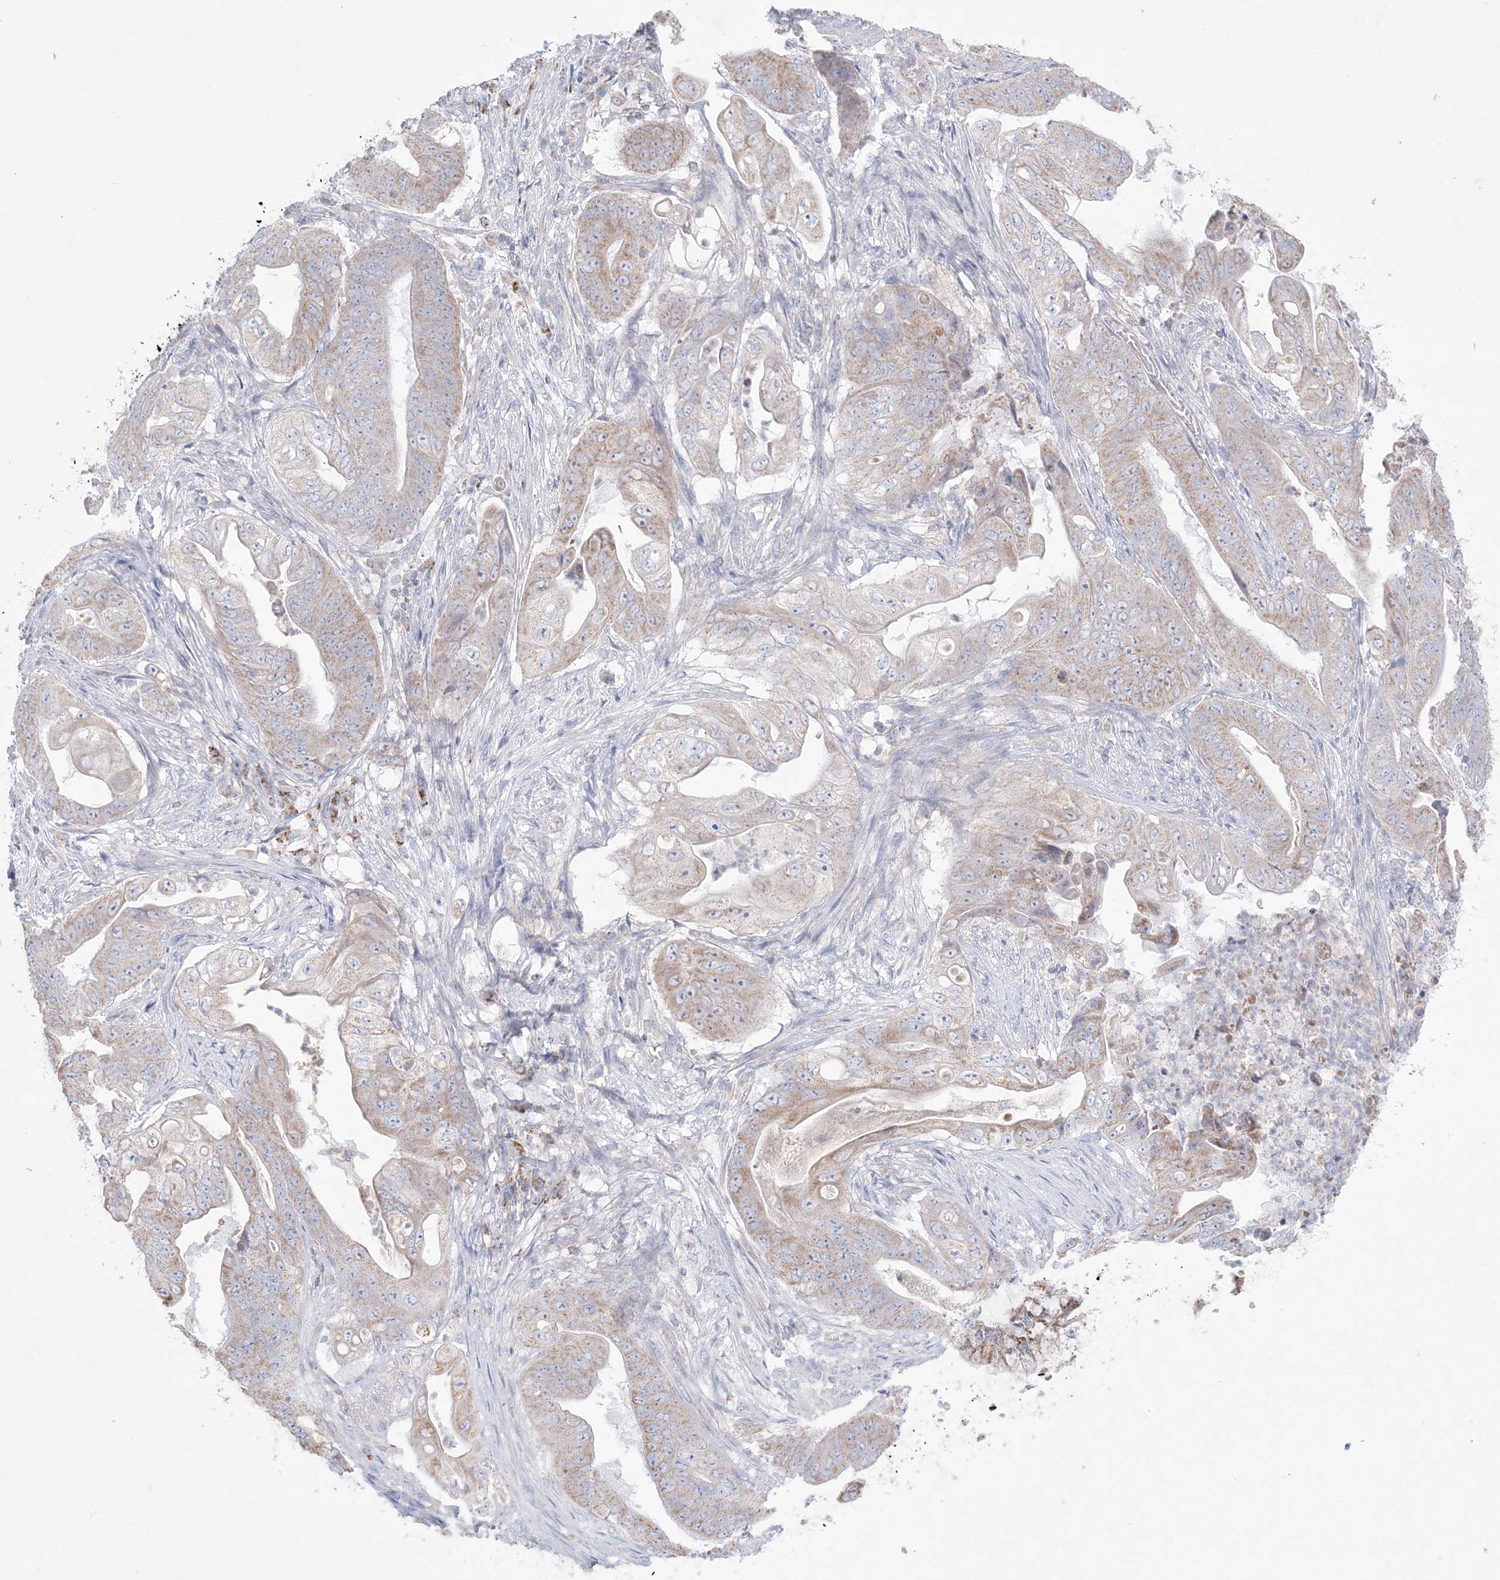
{"staining": {"intensity": "moderate", "quantity": "25%-75%", "location": "cytoplasmic/membranous"}, "tissue": "stomach cancer", "cell_type": "Tumor cells", "image_type": "cancer", "snomed": [{"axis": "morphology", "description": "Adenocarcinoma, NOS"}, {"axis": "topography", "description": "Stomach"}], "caption": "Tumor cells display medium levels of moderate cytoplasmic/membranous expression in about 25%-75% of cells in human stomach cancer (adenocarcinoma). (brown staining indicates protein expression, while blue staining denotes nuclei).", "gene": "KCTD6", "patient": {"sex": "female", "age": 73}}